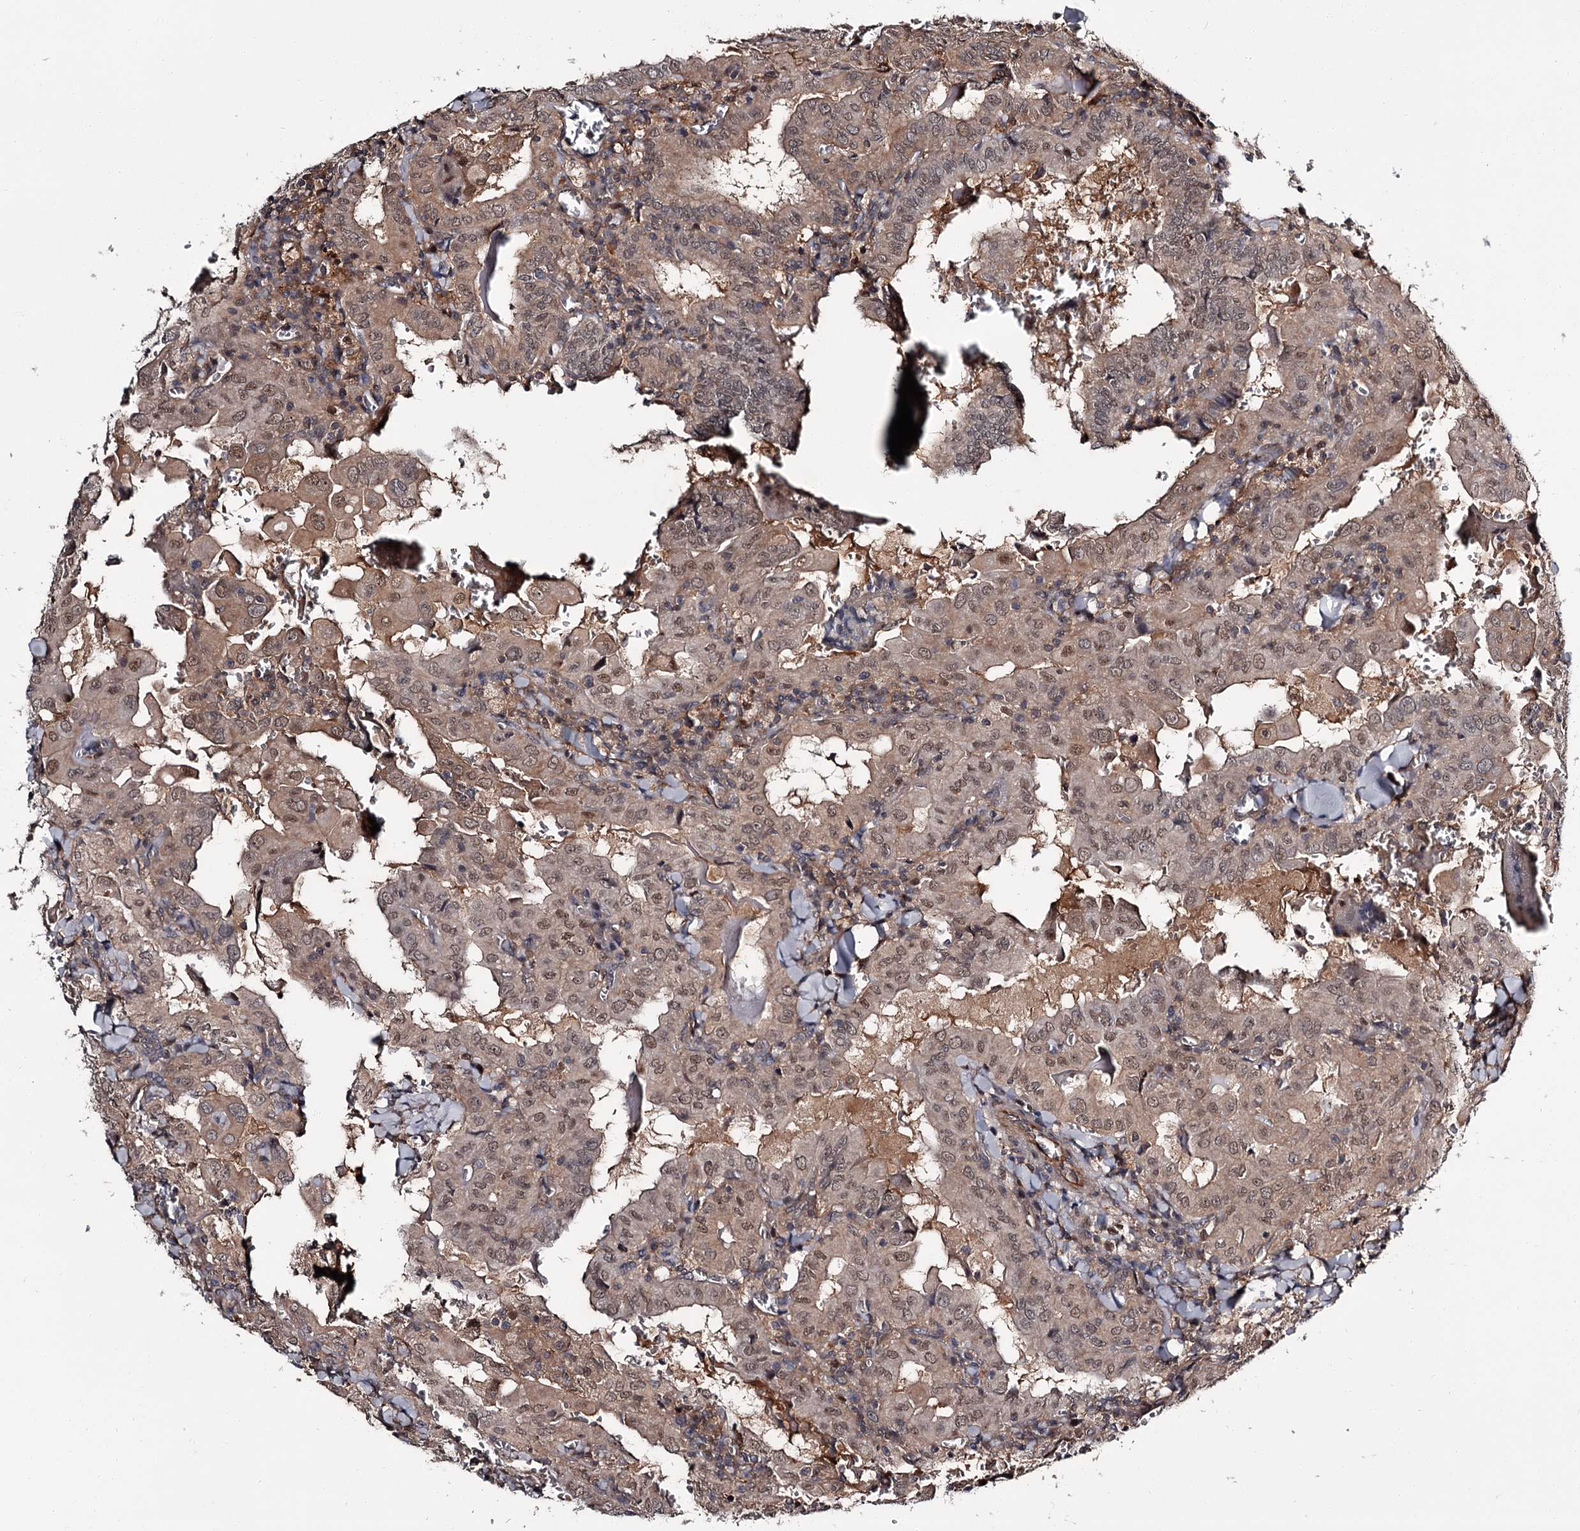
{"staining": {"intensity": "moderate", "quantity": ">75%", "location": "cytoplasmic/membranous,nuclear"}, "tissue": "thyroid cancer", "cell_type": "Tumor cells", "image_type": "cancer", "snomed": [{"axis": "morphology", "description": "Papillary adenocarcinoma, NOS"}, {"axis": "topography", "description": "Thyroid gland"}], "caption": "Human papillary adenocarcinoma (thyroid) stained with a protein marker shows moderate staining in tumor cells.", "gene": "DAO", "patient": {"sex": "female", "age": 72}}